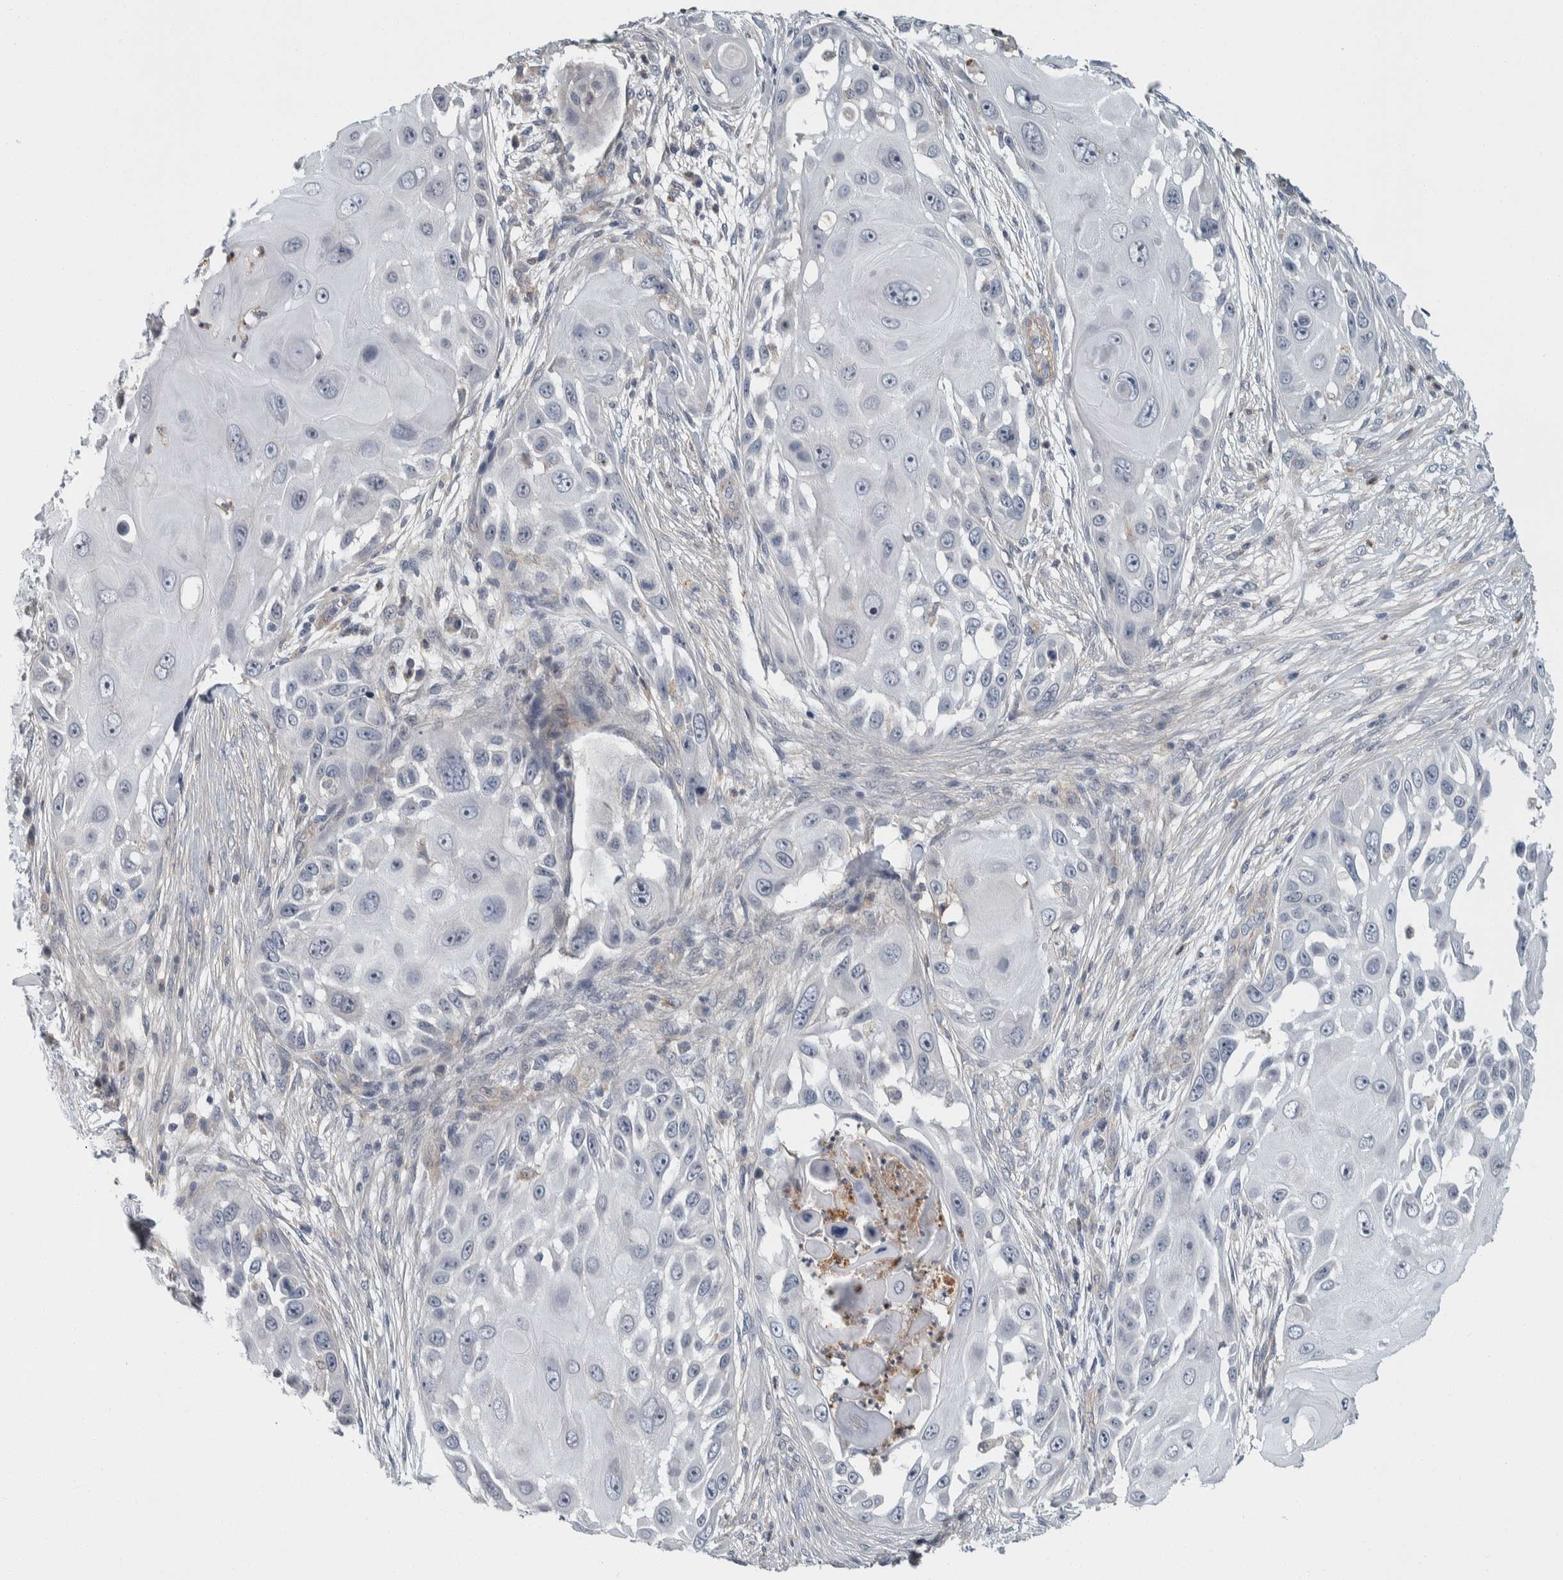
{"staining": {"intensity": "negative", "quantity": "none", "location": "none"}, "tissue": "skin cancer", "cell_type": "Tumor cells", "image_type": "cancer", "snomed": [{"axis": "morphology", "description": "Squamous cell carcinoma, NOS"}, {"axis": "topography", "description": "Skin"}], "caption": "This is an immunohistochemistry histopathology image of human skin squamous cell carcinoma. There is no expression in tumor cells.", "gene": "KCNJ3", "patient": {"sex": "female", "age": 44}}